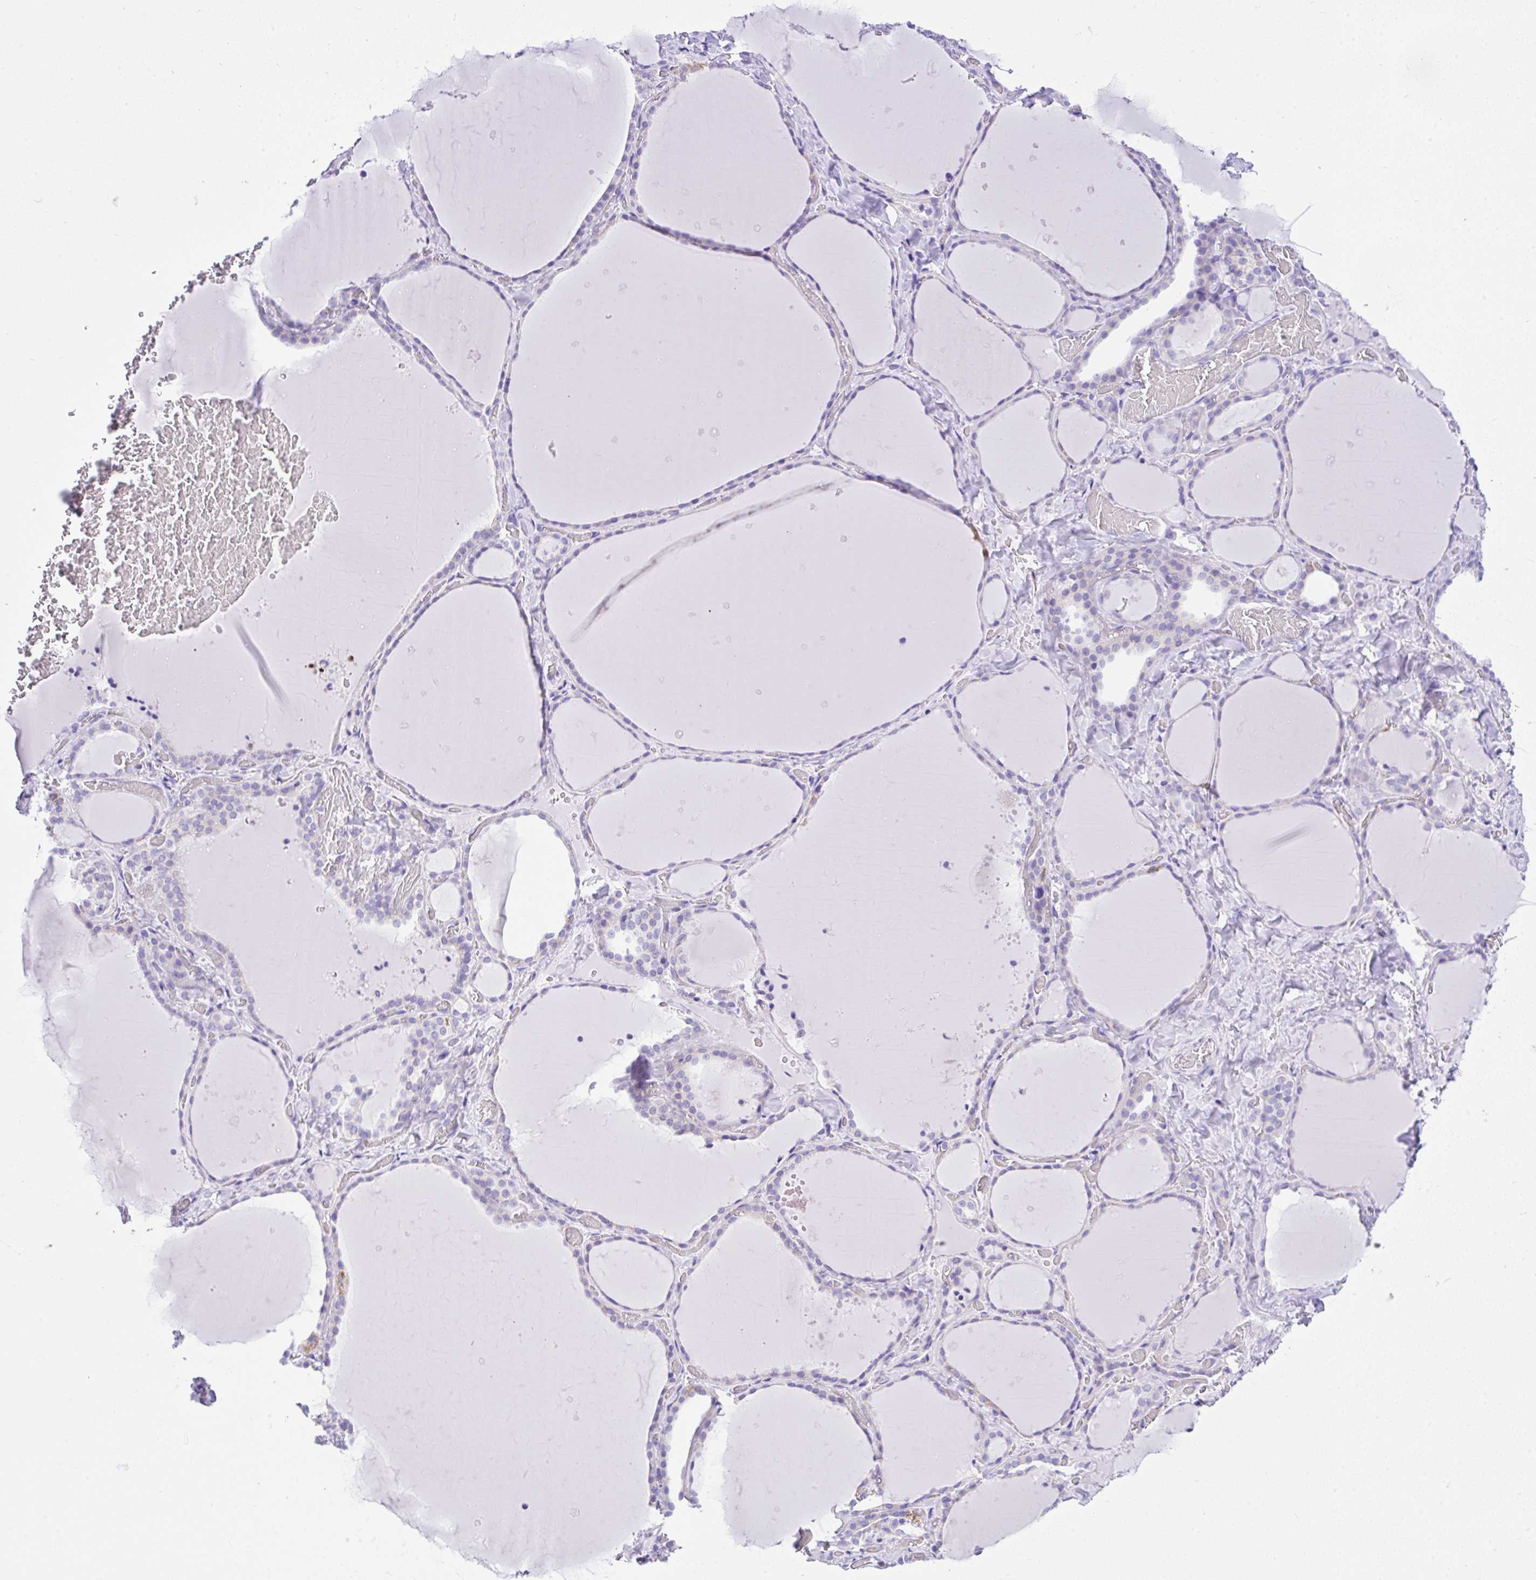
{"staining": {"intensity": "negative", "quantity": "none", "location": "none"}, "tissue": "thyroid gland", "cell_type": "Glandular cells", "image_type": "normal", "snomed": [{"axis": "morphology", "description": "Normal tissue, NOS"}, {"axis": "topography", "description": "Thyroid gland"}], "caption": "Image shows no significant protein expression in glandular cells of normal thyroid gland.", "gene": "SLC13A1", "patient": {"sex": "female", "age": 36}}